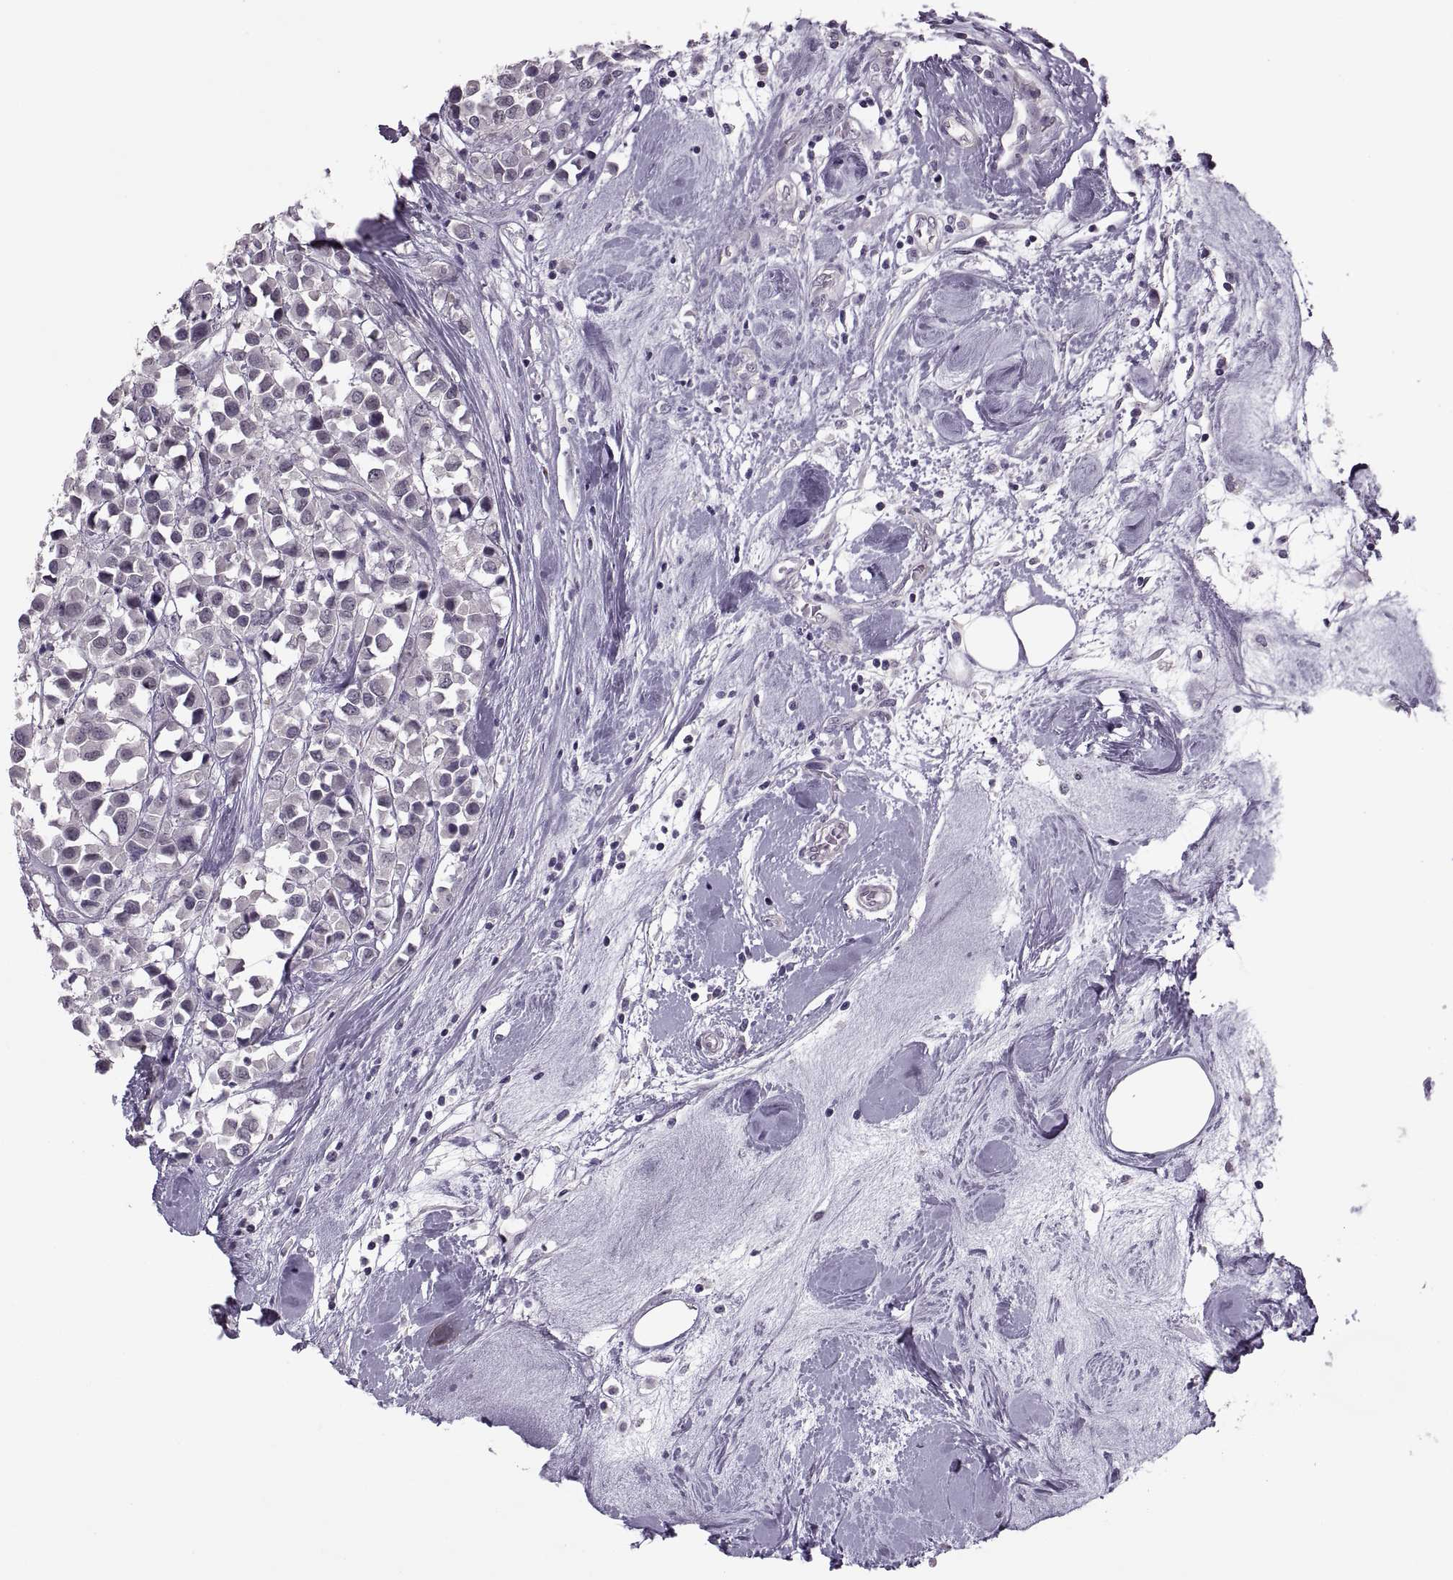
{"staining": {"intensity": "negative", "quantity": "none", "location": "none"}, "tissue": "breast cancer", "cell_type": "Tumor cells", "image_type": "cancer", "snomed": [{"axis": "morphology", "description": "Duct carcinoma"}, {"axis": "topography", "description": "Breast"}], "caption": "Immunohistochemistry (IHC) micrograph of human invasive ductal carcinoma (breast) stained for a protein (brown), which shows no positivity in tumor cells.", "gene": "ODF3", "patient": {"sex": "female", "age": 61}}